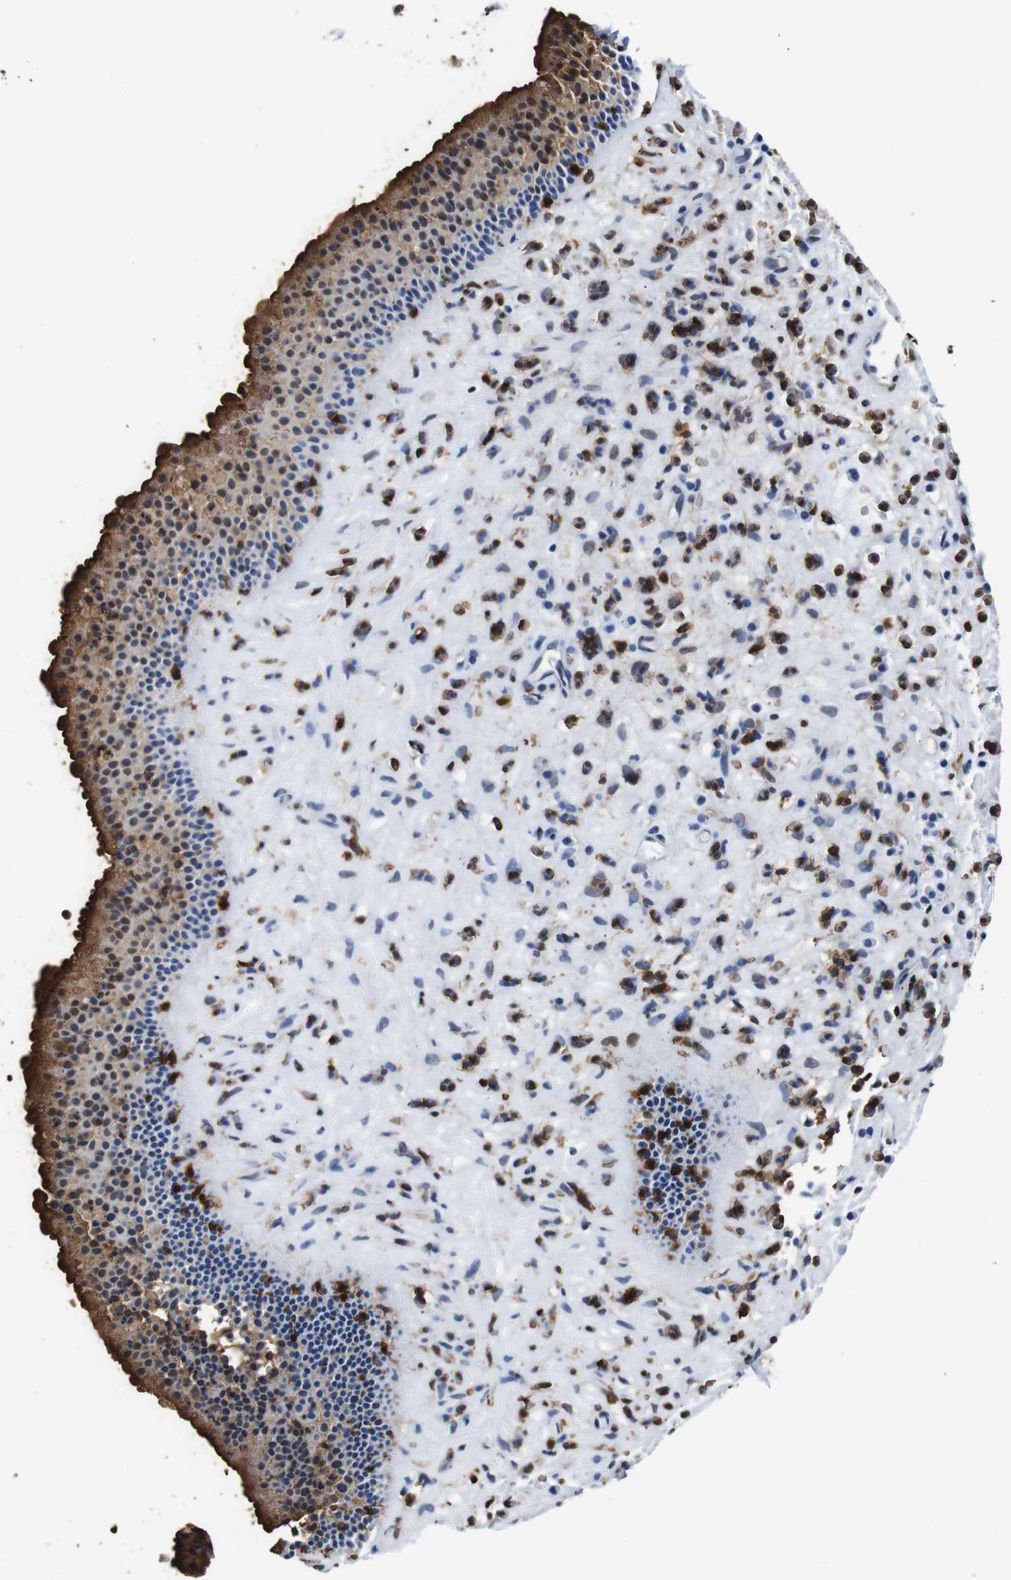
{"staining": {"intensity": "strong", "quantity": "25%-75%", "location": "cytoplasmic/membranous,nuclear"}, "tissue": "nasopharynx", "cell_type": "Respiratory epithelial cells", "image_type": "normal", "snomed": [{"axis": "morphology", "description": "Normal tissue, NOS"}, {"axis": "topography", "description": "Nasopharynx"}], "caption": "Protein positivity by immunohistochemistry displays strong cytoplasmic/membranous,nuclear positivity in about 25%-75% of respiratory epithelial cells in unremarkable nasopharynx.", "gene": "ANXA1", "patient": {"sex": "male", "age": 21}}